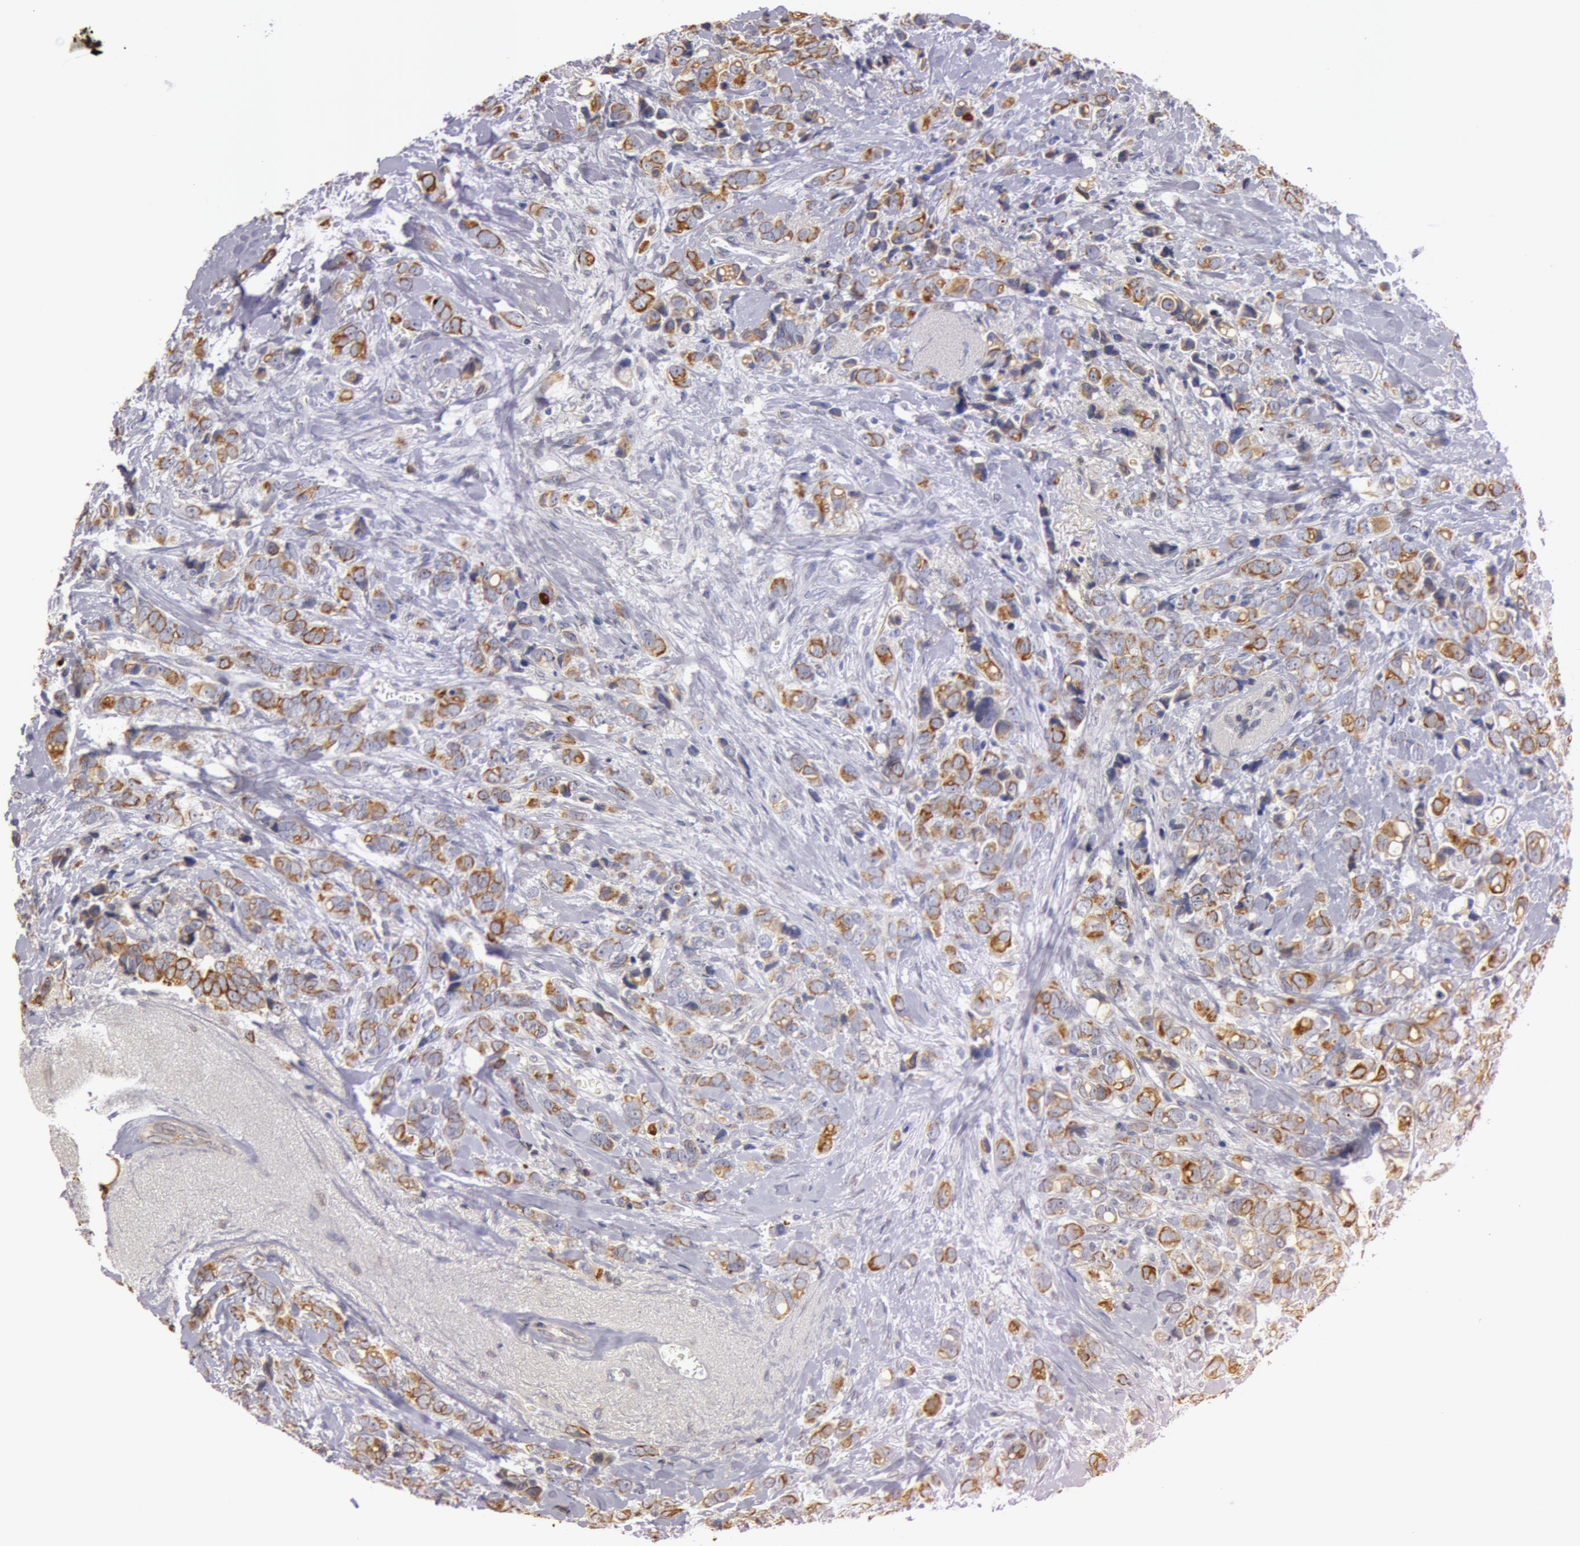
{"staining": {"intensity": "moderate", "quantity": ">75%", "location": "cytoplasmic/membranous"}, "tissue": "breast cancer", "cell_type": "Tumor cells", "image_type": "cancer", "snomed": [{"axis": "morphology", "description": "Lobular carcinoma"}, {"axis": "topography", "description": "Breast"}], "caption": "Immunohistochemistry of lobular carcinoma (breast) exhibits medium levels of moderate cytoplasmic/membranous positivity in approximately >75% of tumor cells. The protein of interest is stained brown, and the nuclei are stained in blue (DAB IHC with brightfield microscopy, high magnification).", "gene": "KRT18", "patient": {"sex": "female", "age": 57}}